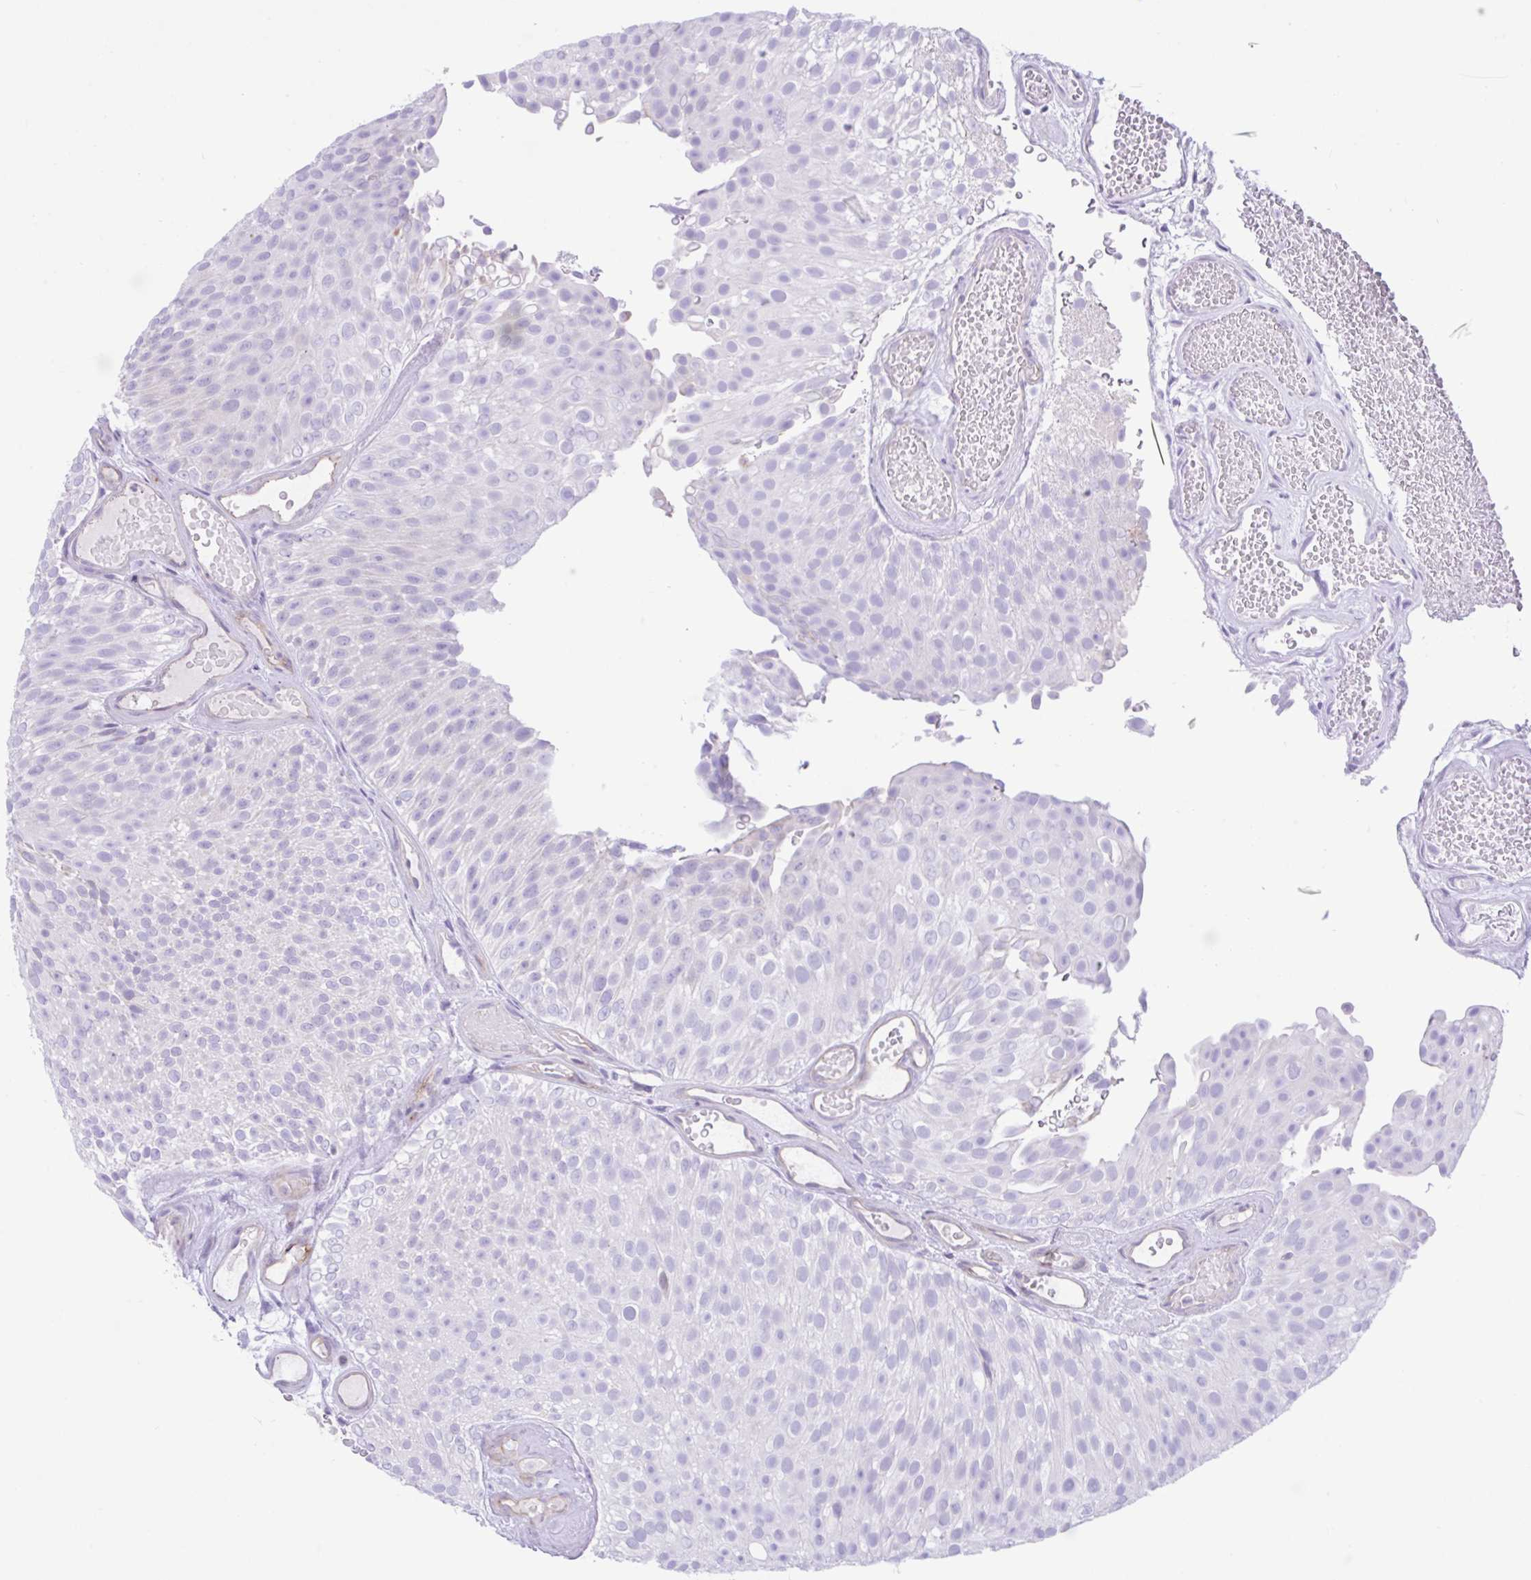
{"staining": {"intensity": "negative", "quantity": "none", "location": "none"}, "tissue": "urothelial cancer", "cell_type": "Tumor cells", "image_type": "cancer", "snomed": [{"axis": "morphology", "description": "Urothelial carcinoma, Low grade"}, {"axis": "topography", "description": "Urinary bladder"}], "caption": "High magnification brightfield microscopy of urothelial cancer stained with DAB (brown) and counterstained with hematoxylin (blue): tumor cells show no significant expression.", "gene": "ZNF101", "patient": {"sex": "male", "age": 78}}